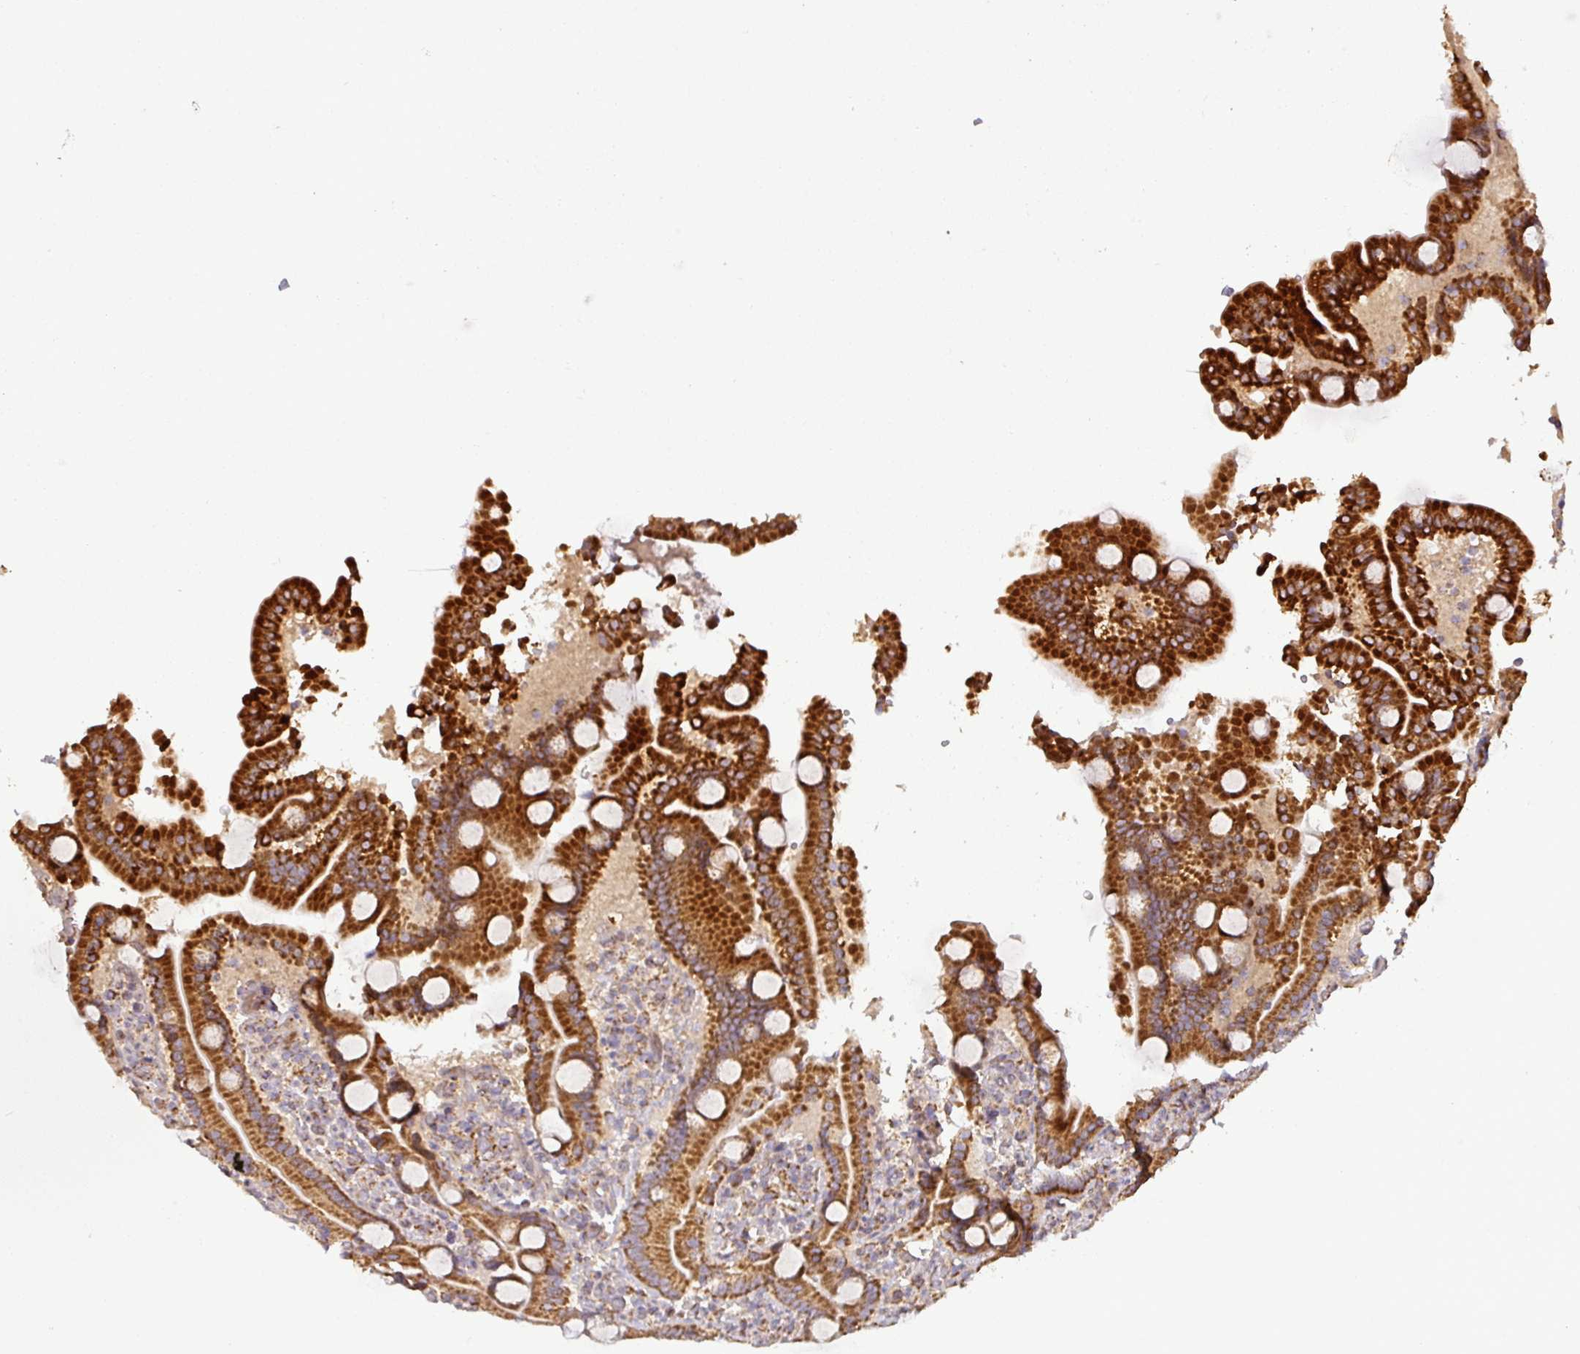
{"staining": {"intensity": "strong", "quantity": ">75%", "location": "cytoplasmic/membranous"}, "tissue": "duodenum", "cell_type": "Glandular cells", "image_type": "normal", "snomed": [{"axis": "morphology", "description": "Normal tissue, NOS"}, {"axis": "topography", "description": "Duodenum"}], "caption": "Normal duodenum displays strong cytoplasmic/membranous expression in about >75% of glandular cells.", "gene": "GPD2", "patient": {"sex": "male", "age": 55}}